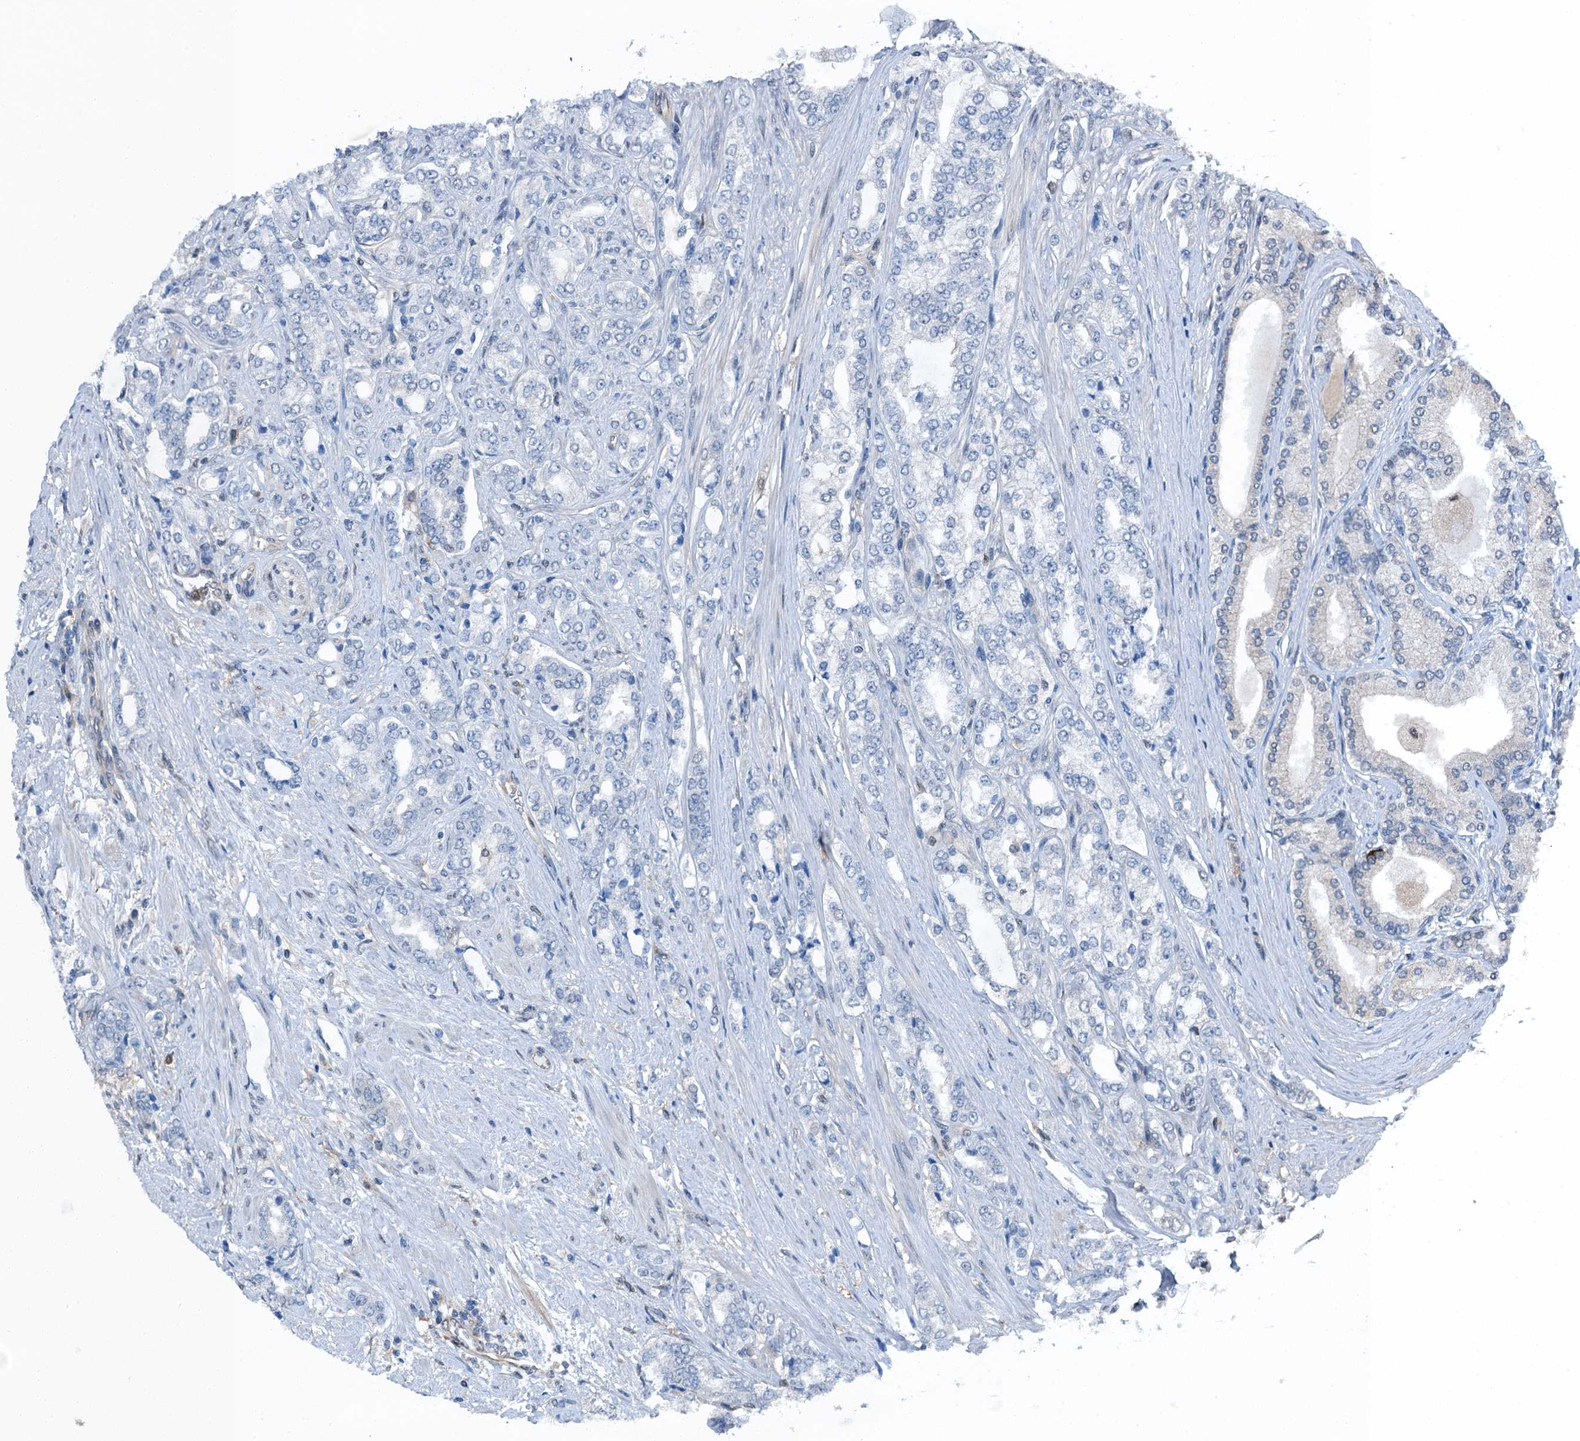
{"staining": {"intensity": "negative", "quantity": "none", "location": "none"}, "tissue": "prostate cancer", "cell_type": "Tumor cells", "image_type": "cancer", "snomed": [{"axis": "morphology", "description": "Adenocarcinoma, High grade"}, {"axis": "topography", "description": "Prostate"}], "caption": "This is a image of immunohistochemistry staining of adenocarcinoma (high-grade) (prostate), which shows no expression in tumor cells.", "gene": "RNH1", "patient": {"sex": "male", "age": 64}}